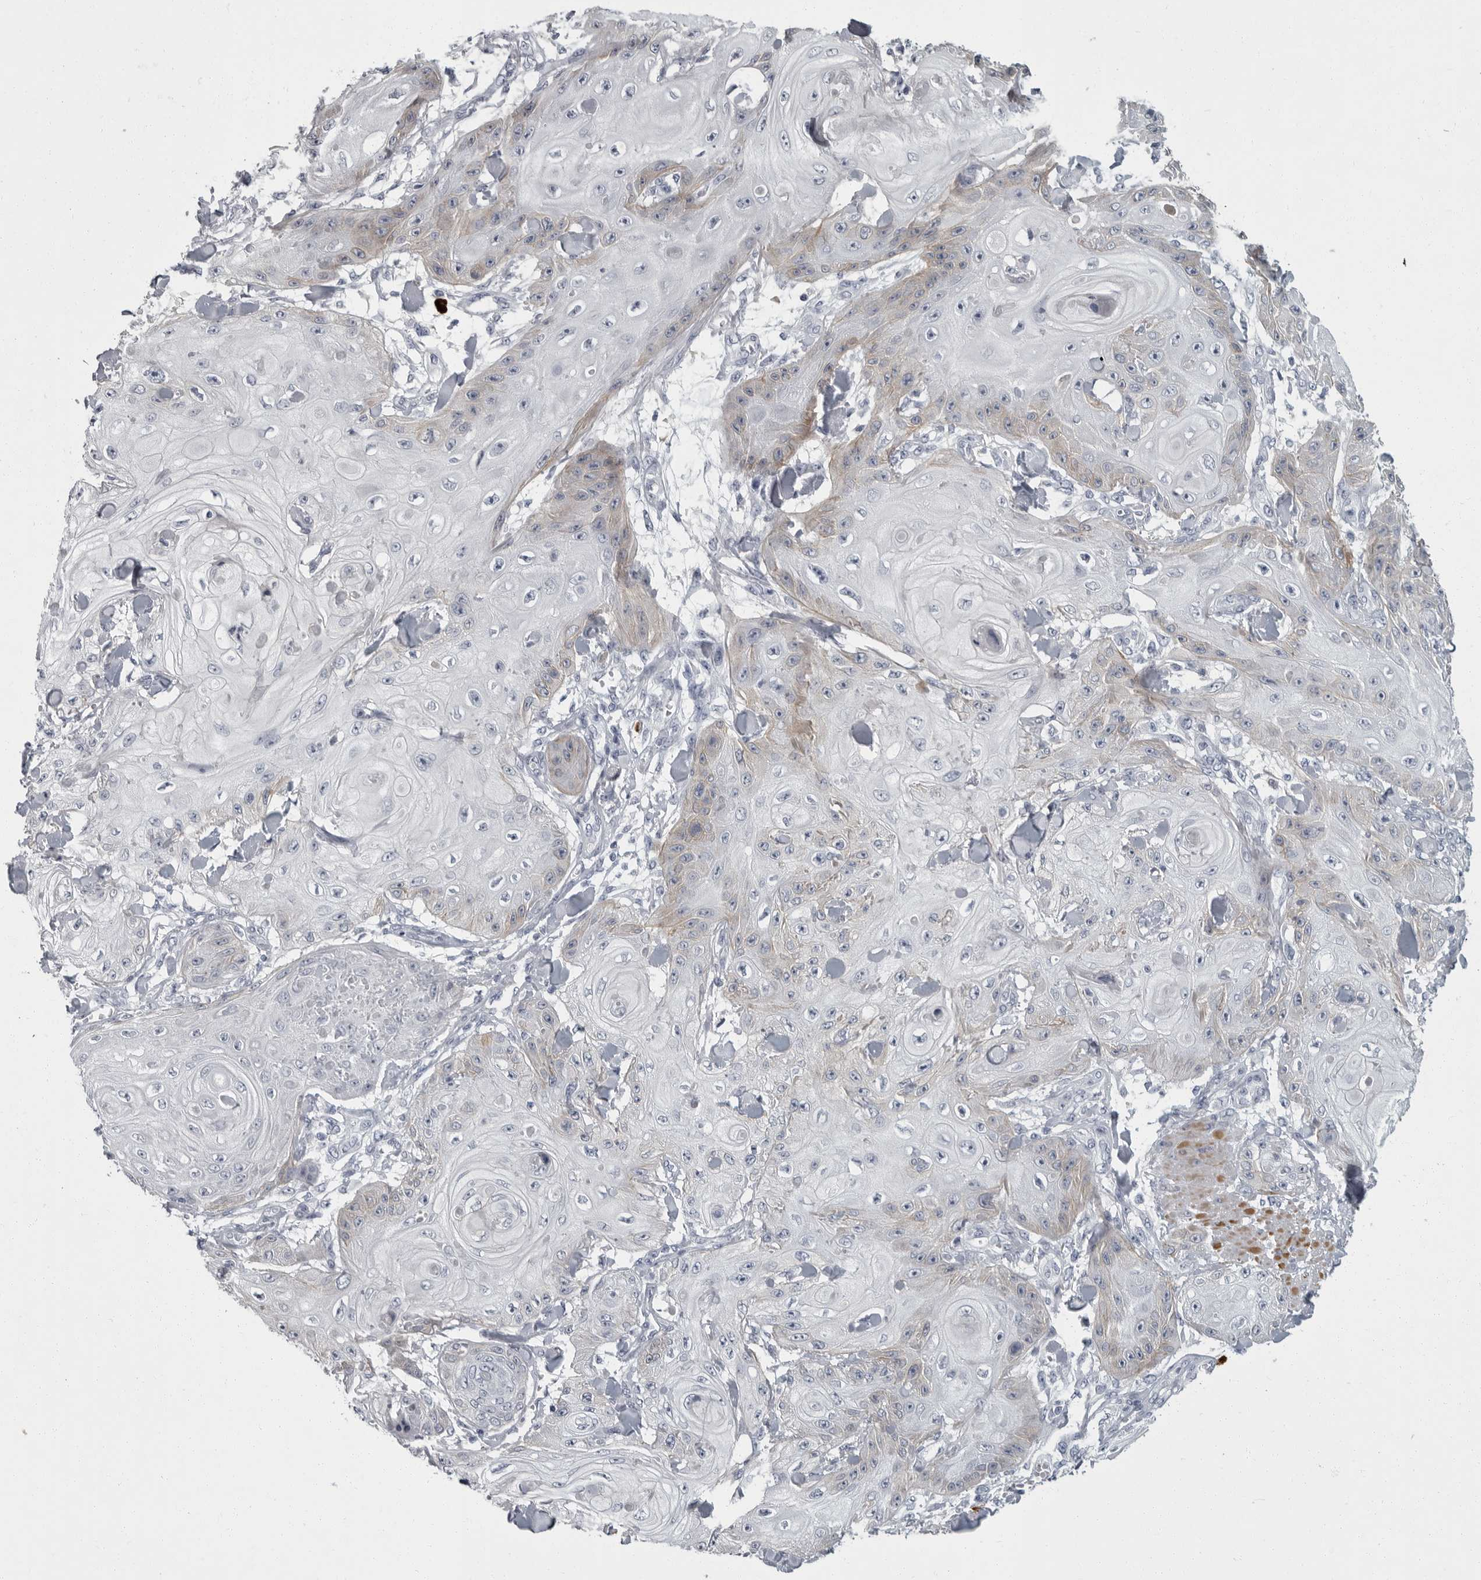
{"staining": {"intensity": "weak", "quantity": "<25%", "location": "cytoplasmic/membranous"}, "tissue": "skin cancer", "cell_type": "Tumor cells", "image_type": "cancer", "snomed": [{"axis": "morphology", "description": "Squamous cell carcinoma, NOS"}, {"axis": "topography", "description": "Skin"}], "caption": "A high-resolution histopathology image shows immunohistochemistry (IHC) staining of skin cancer (squamous cell carcinoma), which exhibits no significant staining in tumor cells.", "gene": "SLC25A39", "patient": {"sex": "male", "age": 74}}